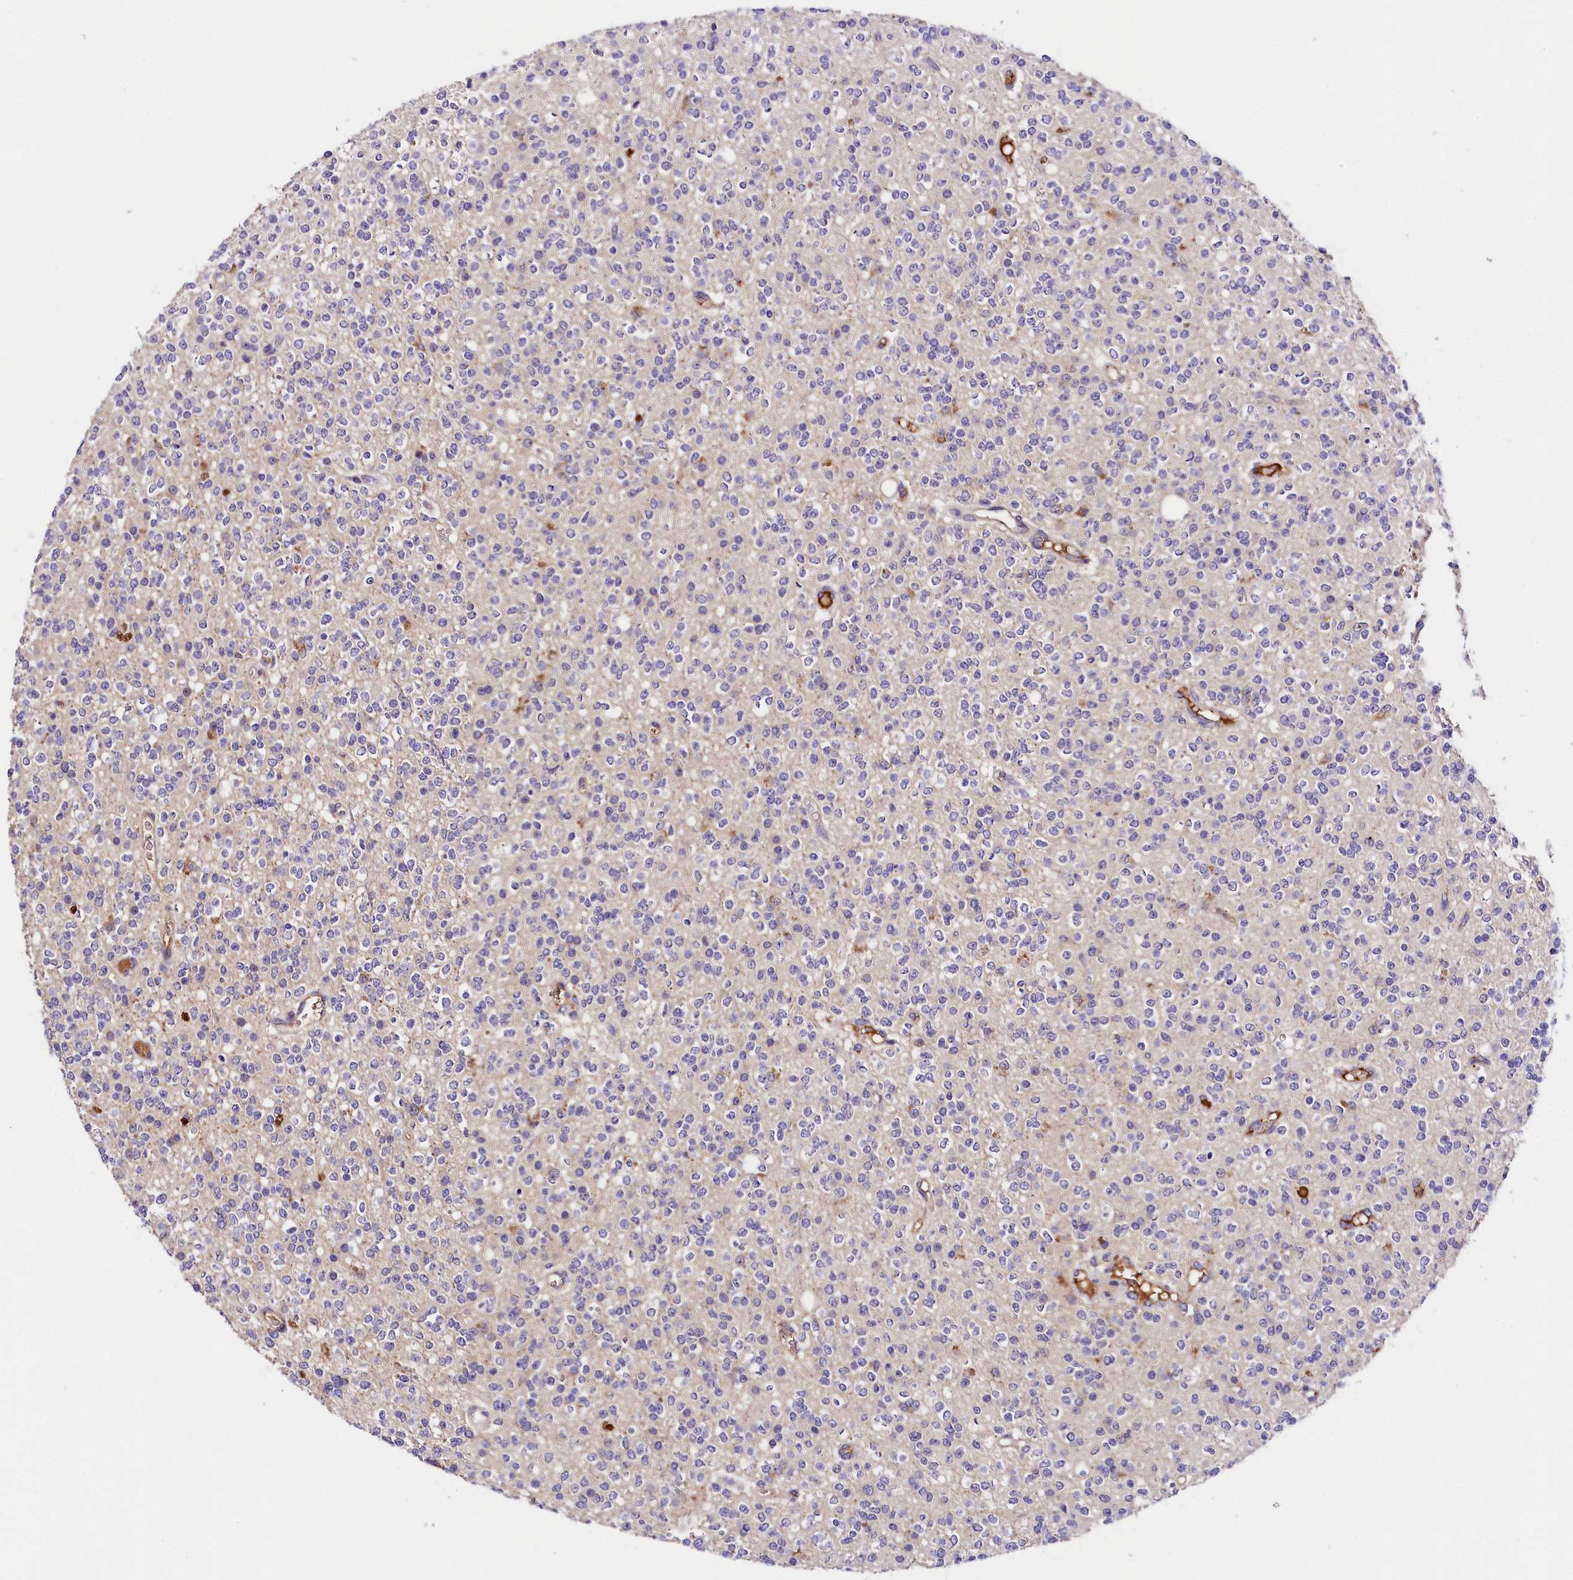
{"staining": {"intensity": "negative", "quantity": "none", "location": "none"}, "tissue": "glioma", "cell_type": "Tumor cells", "image_type": "cancer", "snomed": [{"axis": "morphology", "description": "Glioma, malignant, High grade"}, {"axis": "topography", "description": "Brain"}], "caption": "A micrograph of glioma stained for a protein exhibits no brown staining in tumor cells.", "gene": "ARMC6", "patient": {"sex": "male", "age": 34}}